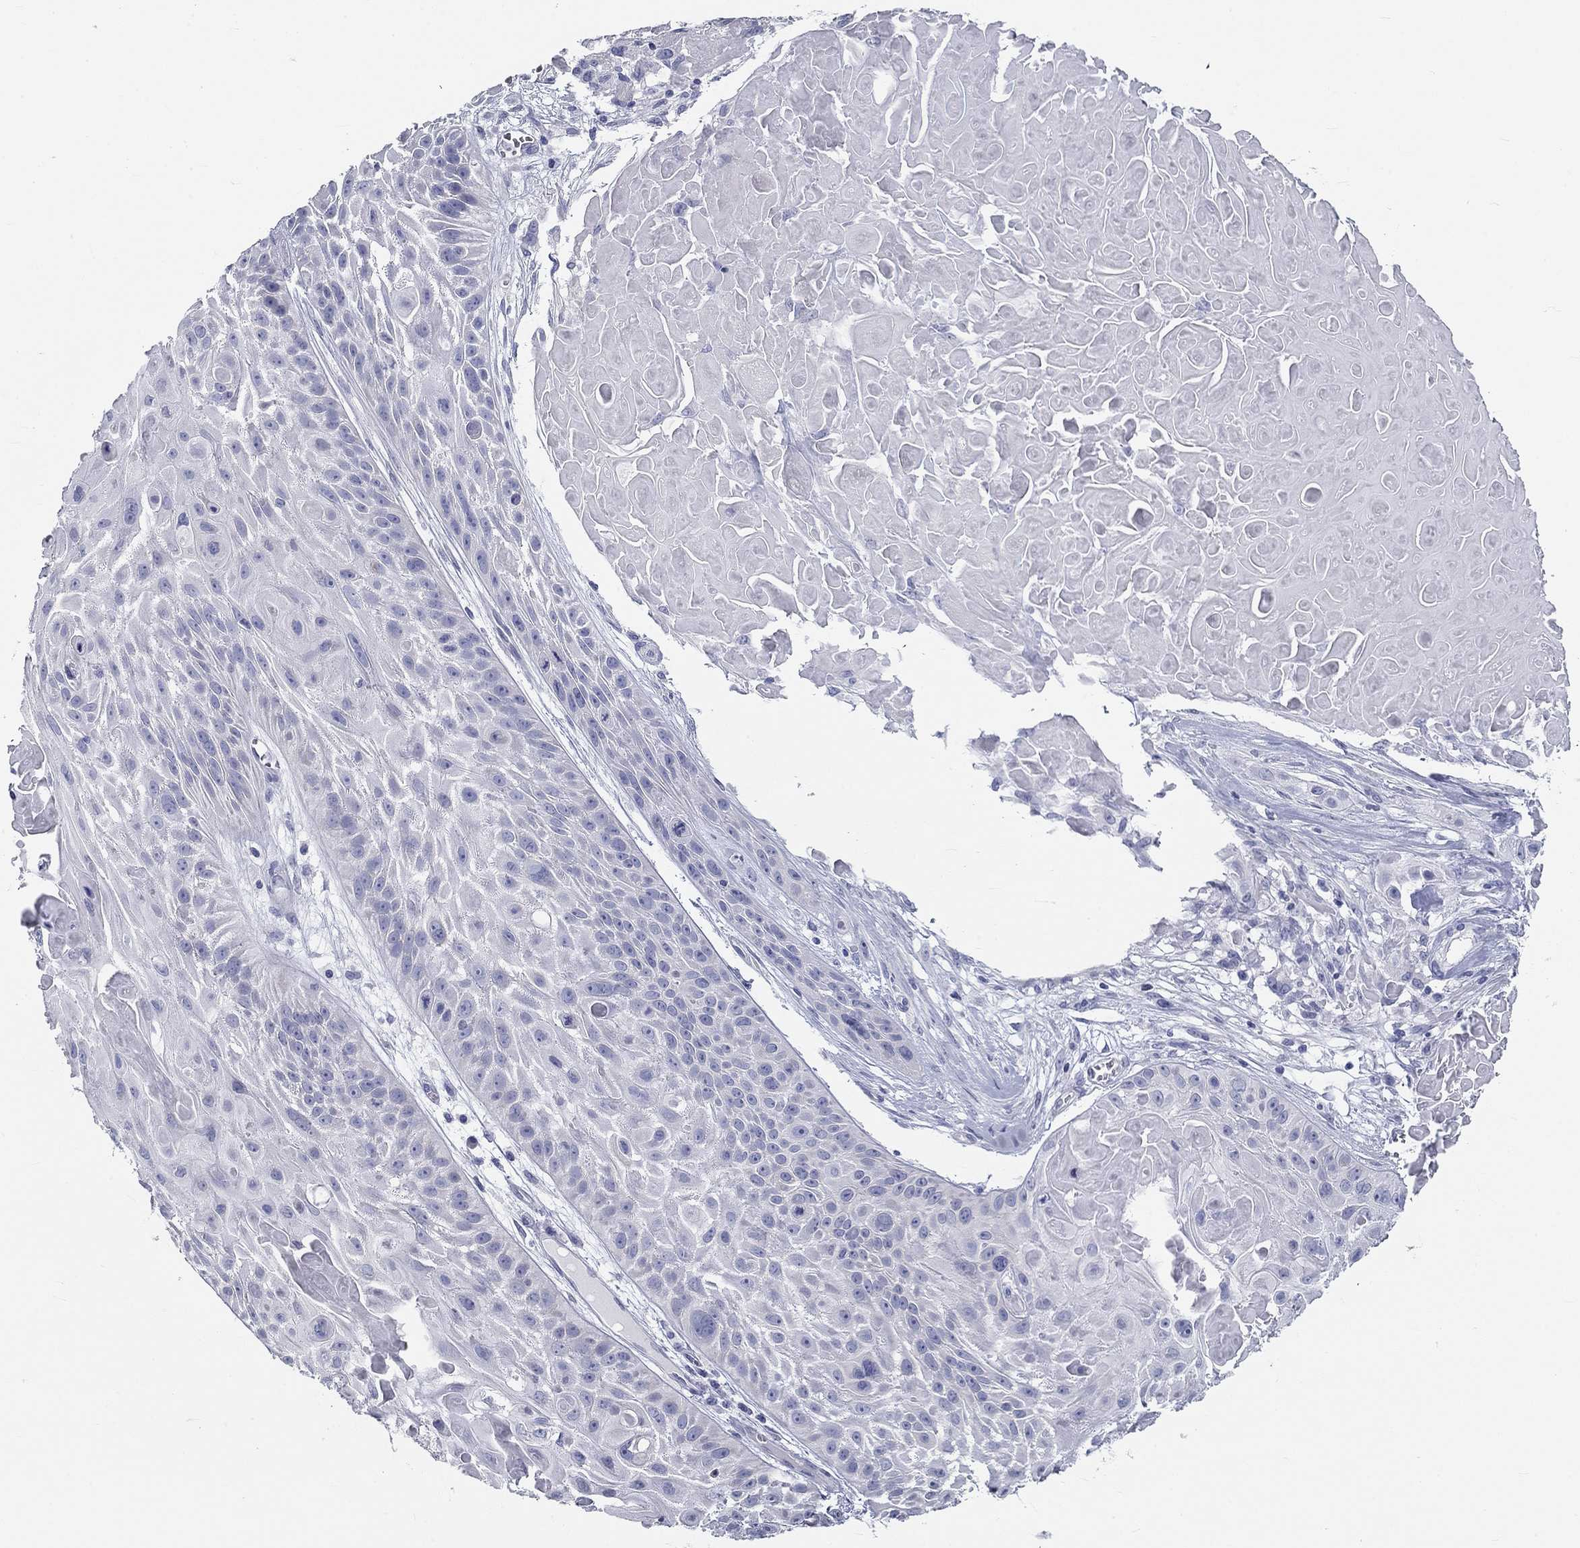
{"staining": {"intensity": "negative", "quantity": "none", "location": "none"}, "tissue": "skin cancer", "cell_type": "Tumor cells", "image_type": "cancer", "snomed": [{"axis": "morphology", "description": "Squamous cell carcinoma, NOS"}, {"axis": "topography", "description": "Skin"}, {"axis": "topography", "description": "Anal"}], "caption": "Skin squamous cell carcinoma stained for a protein using IHC demonstrates no staining tumor cells.", "gene": "GALNTL5", "patient": {"sex": "female", "age": 75}}